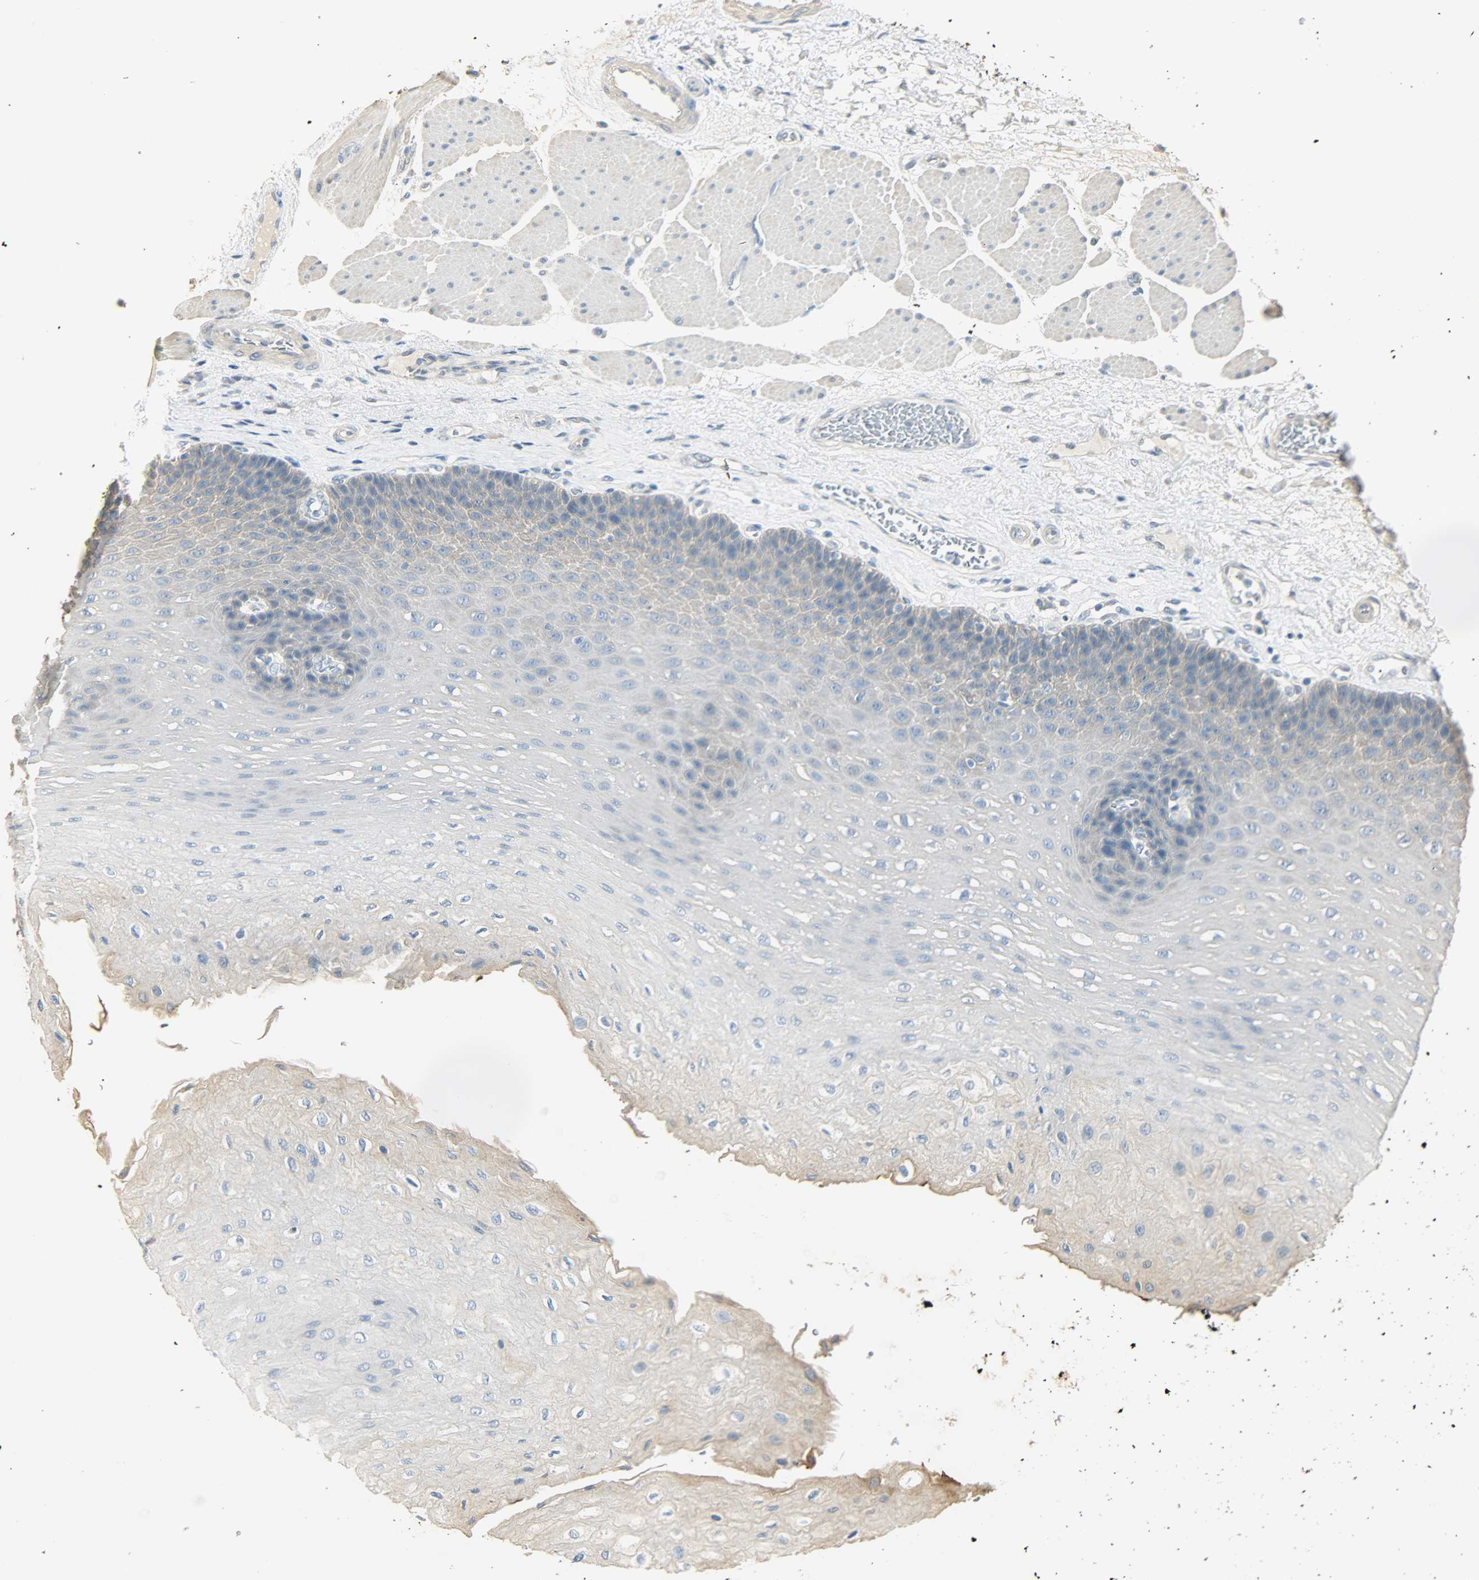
{"staining": {"intensity": "weak", "quantity": "<25%", "location": "cytoplasmic/membranous"}, "tissue": "esophagus", "cell_type": "Squamous epithelial cells", "image_type": "normal", "snomed": [{"axis": "morphology", "description": "Normal tissue, NOS"}, {"axis": "topography", "description": "Esophagus"}], "caption": "This is an immunohistochemistry micrograph of benign esophagus. There is no positivity in squamous epithelial cells.", "gene": "USP13", "patient": {"sex": "female", "age": 72}}